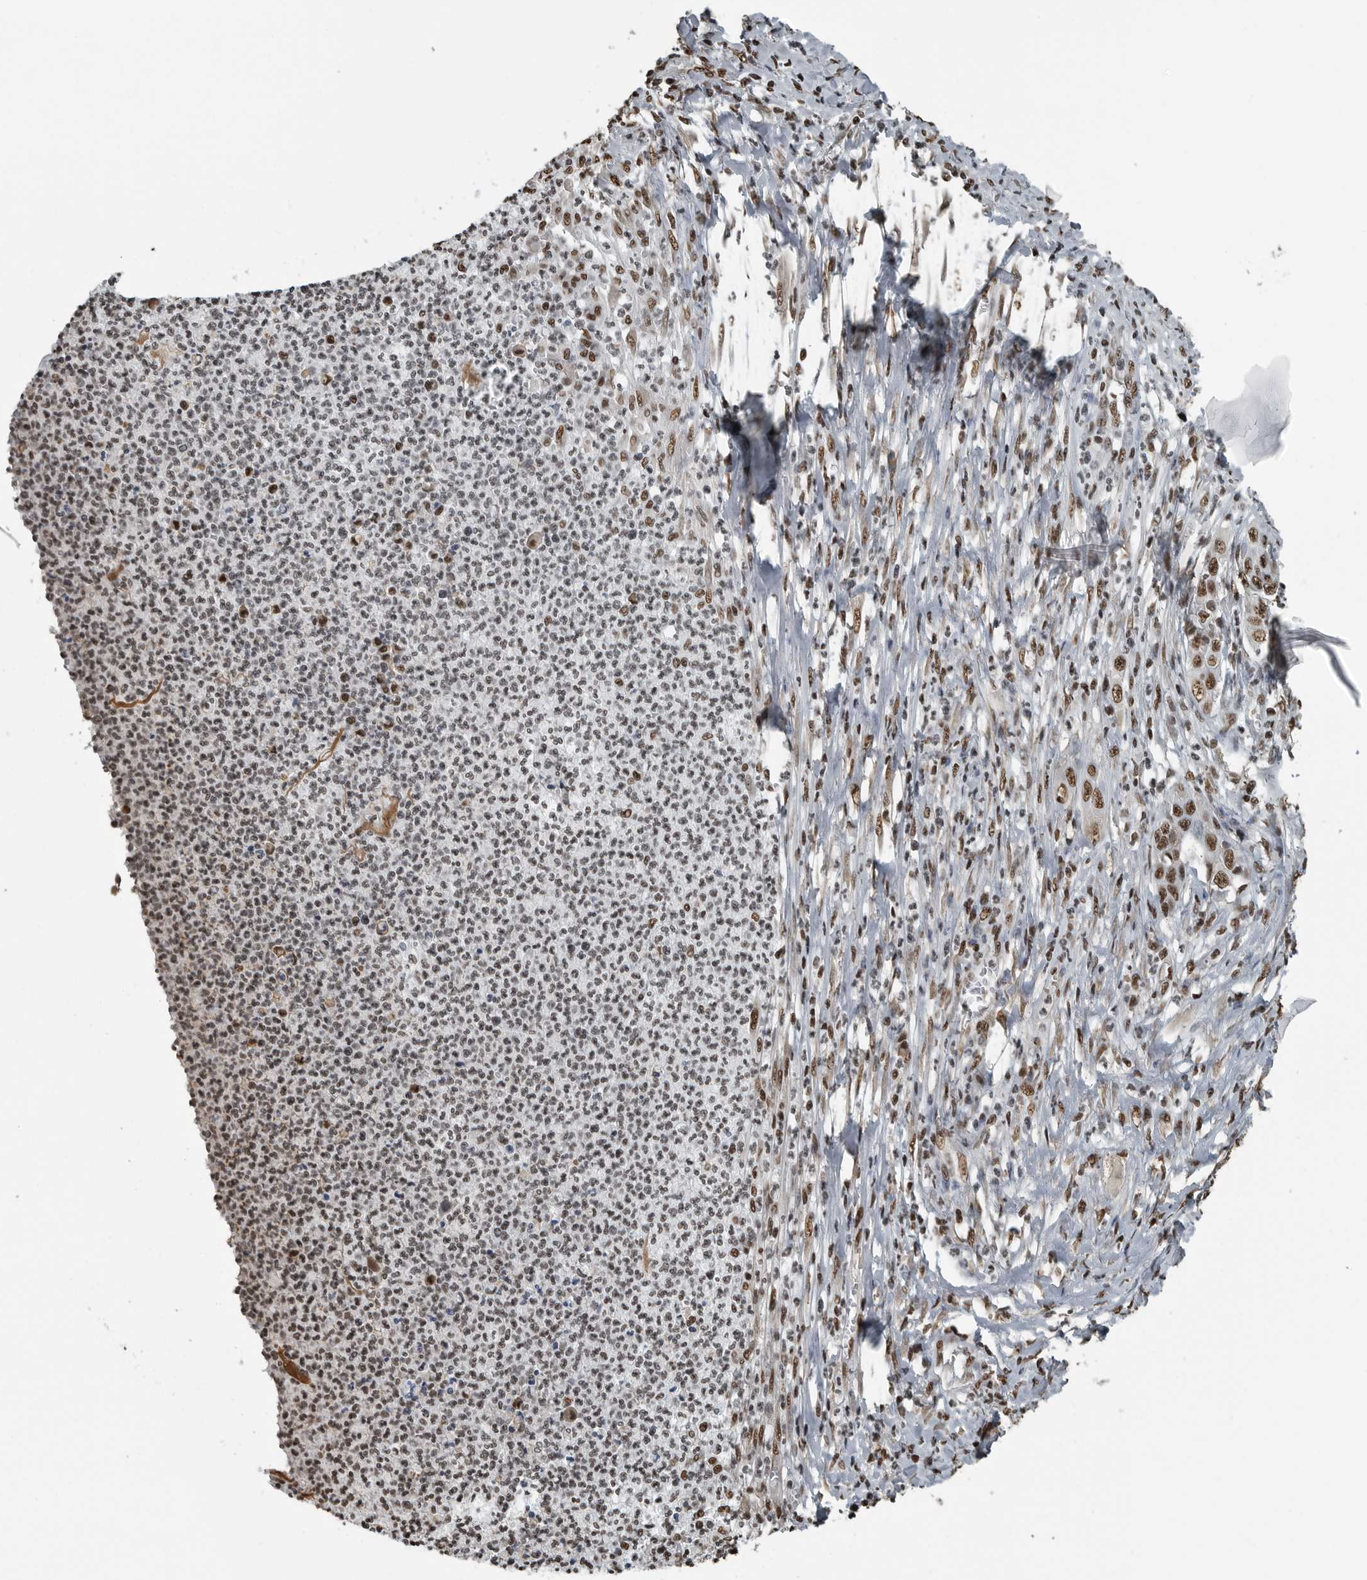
{"staining": {"intensity": "strong", "quantity": ">75%", "location": "nuclear"}, "tissue": "skin cancer", "cell_type": "Tumor cells", "image_type": "cancer", "snomed": [{"axis": "morphology", "description": "Squamous cell carcinoma, NOS"}, {"axis": "topography", "description": "Skin"}], "caption": "This is an image of immunohistochemistry staining of skin cancer (squamous cell carcinoma), which shows strong positivity in the nuclear of tumor cells.", "gene": "TGS1", "patient": {"sex": "male", "age": 55}}